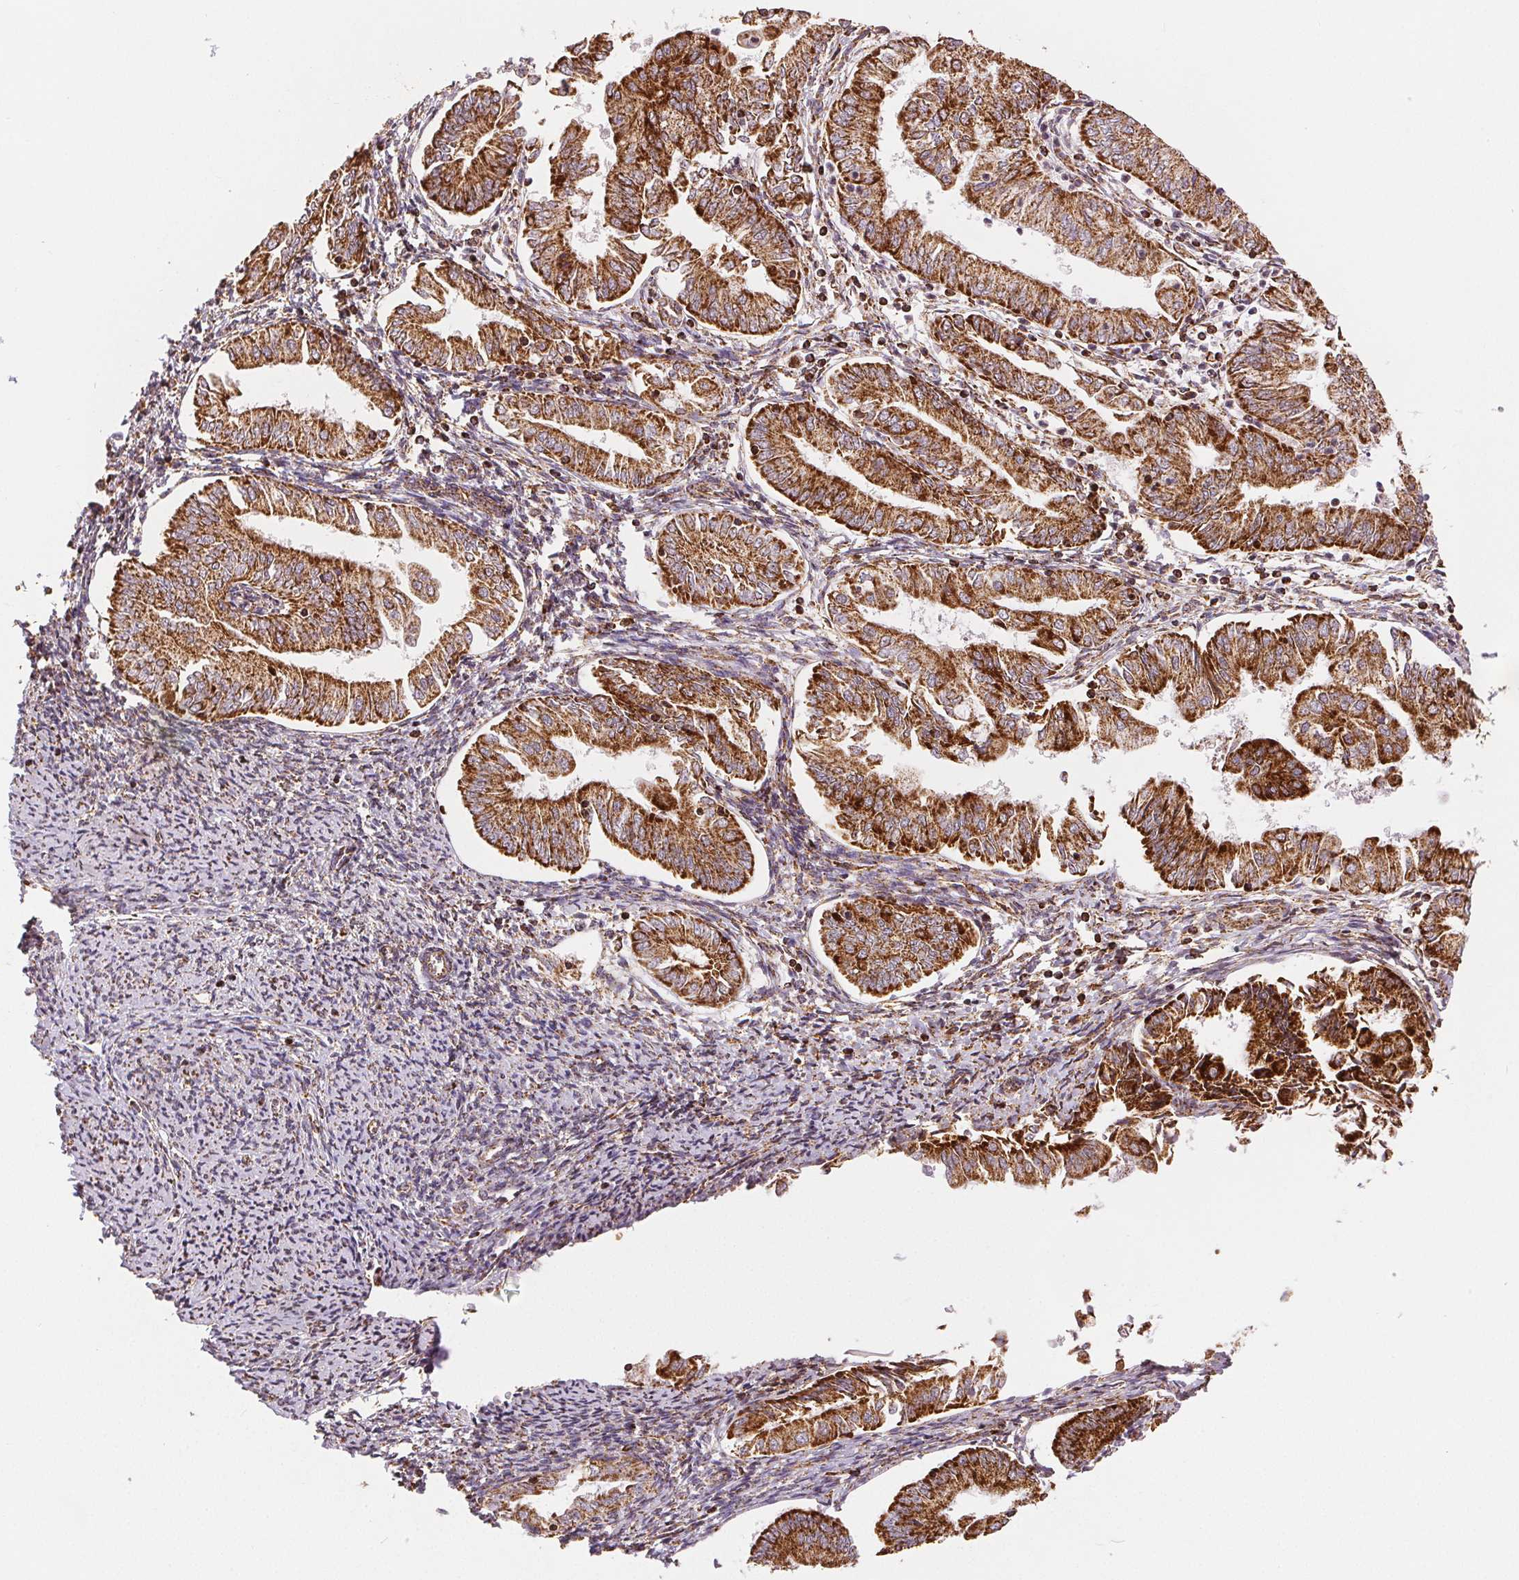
{"staining": {"intensity": "strong", "quantity": ">75%", "location": "cytoplasmic/membranous"}, "tissue": "endometrial cancer", "cell_type": "Tumor cells", "image_type": "cancer", "snomed": [{"axis": "morphology", "description": "Adenocarcinoma, NOS"}, {"axis": "topography", "description": "Endometrium"}], "caption": "An IHC image of neoplastic tissue is shown. Protein staining in brown shows strong cytoplasmic/membranous positivity in adenocarcinoma (endometrial) within tumor cells.", "gene": "SDHB", "patient": {"sex": "female", "age": 55}}